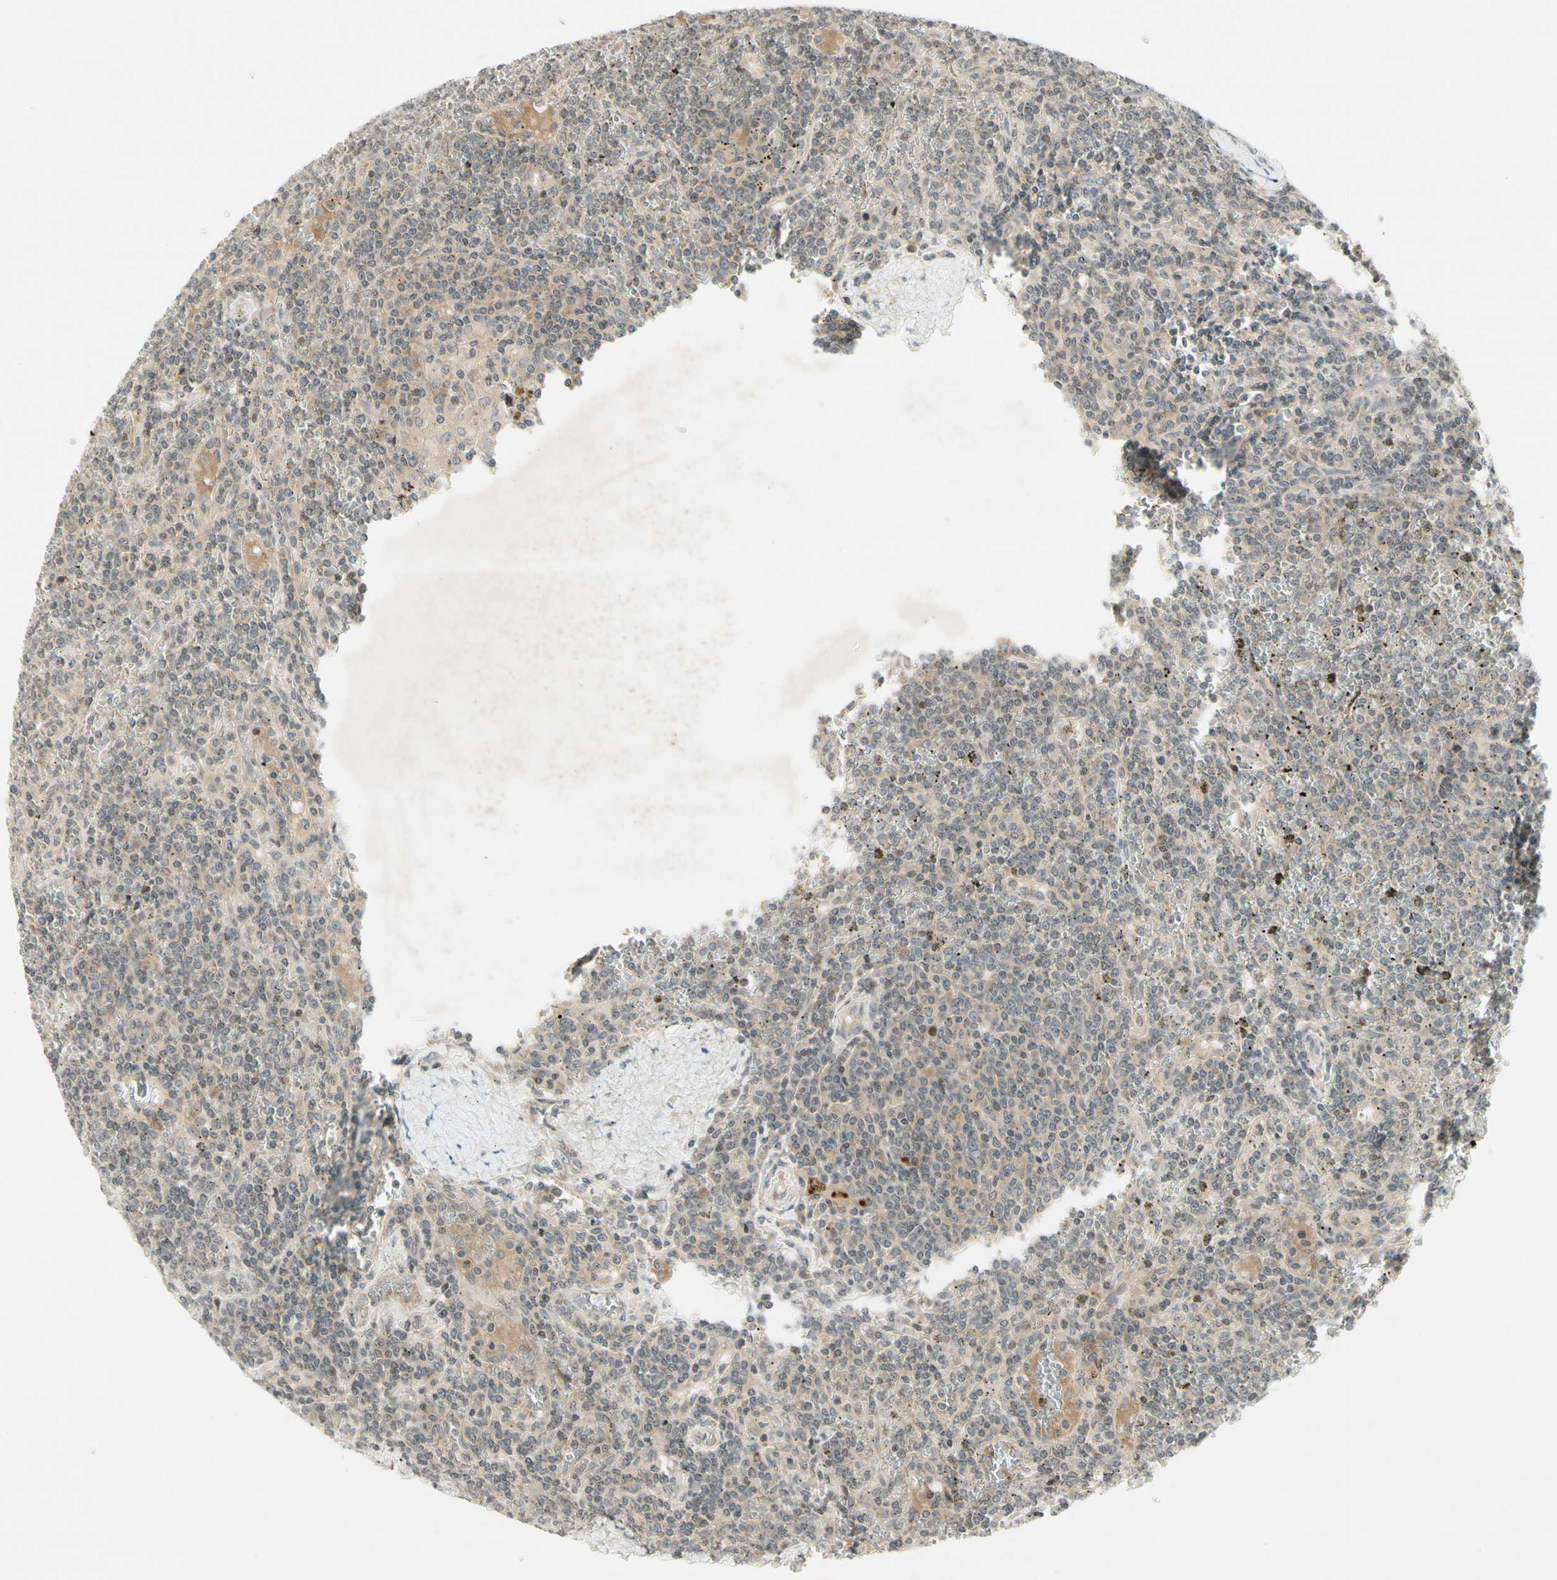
{"staining": {"intensity": "moderate", "quantity": "<25%", "location": "cytoplasmic/membranous"}, "tissue": "lymphoma", "cell_type": "Tumor cells", "image_type": "cancer", "snomed": [{"axis": "morphology", "description": "Malignant lymphoma, non-Hodgkin's type, Low grade"}, {"axis": "topography", "description": "Spleen"}], "caption": "Protein expression analysis of lymphoma demonstrates moderate cytoplasmic/membranous expression in about <25% of tumor cells.", "gene": "ETF1", "patient": {"sex": "female", "age": 19}}